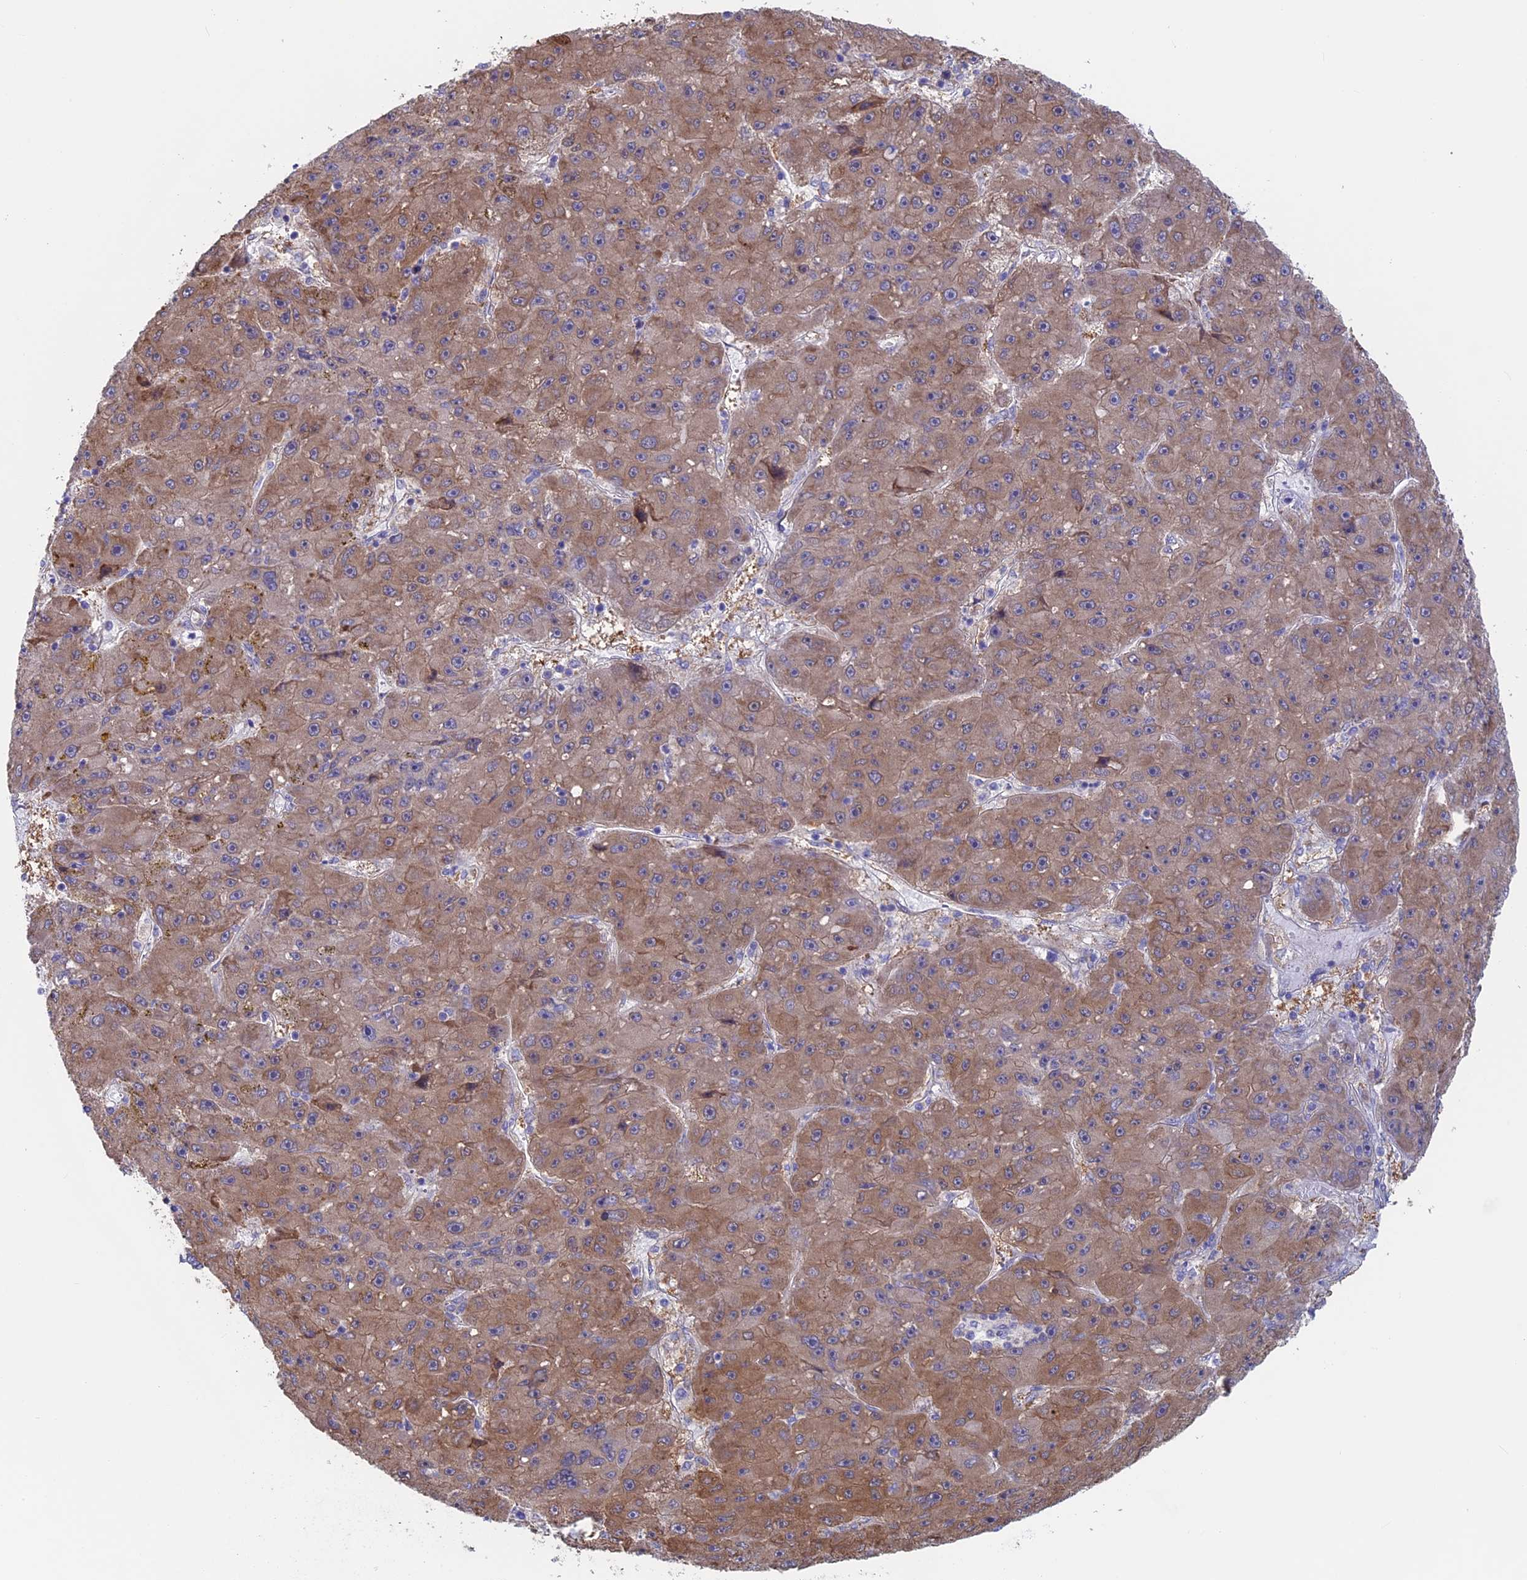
{"staining": {"intensity": "moderate", "quantity": ">75%", "location": "cytoplasmic/membranous"}, "tissue": "liver cancer", "cell_type": "Tumor cells", "image_type": "cancer", "snomed": [{"axis": "morphology", "description": "Carcinoma, Hepatocellular, NOS"}, {"axis": "topography", "description": "Liver"}], "caption": "Tumor cells exhibit moderate cytoplasmic/membranous staining in approximately >75% of cells in hepatocellular carcinoma (liver).", "gene": "SYNDIG1L", "patient": {"sex": "male", "age": 67}}